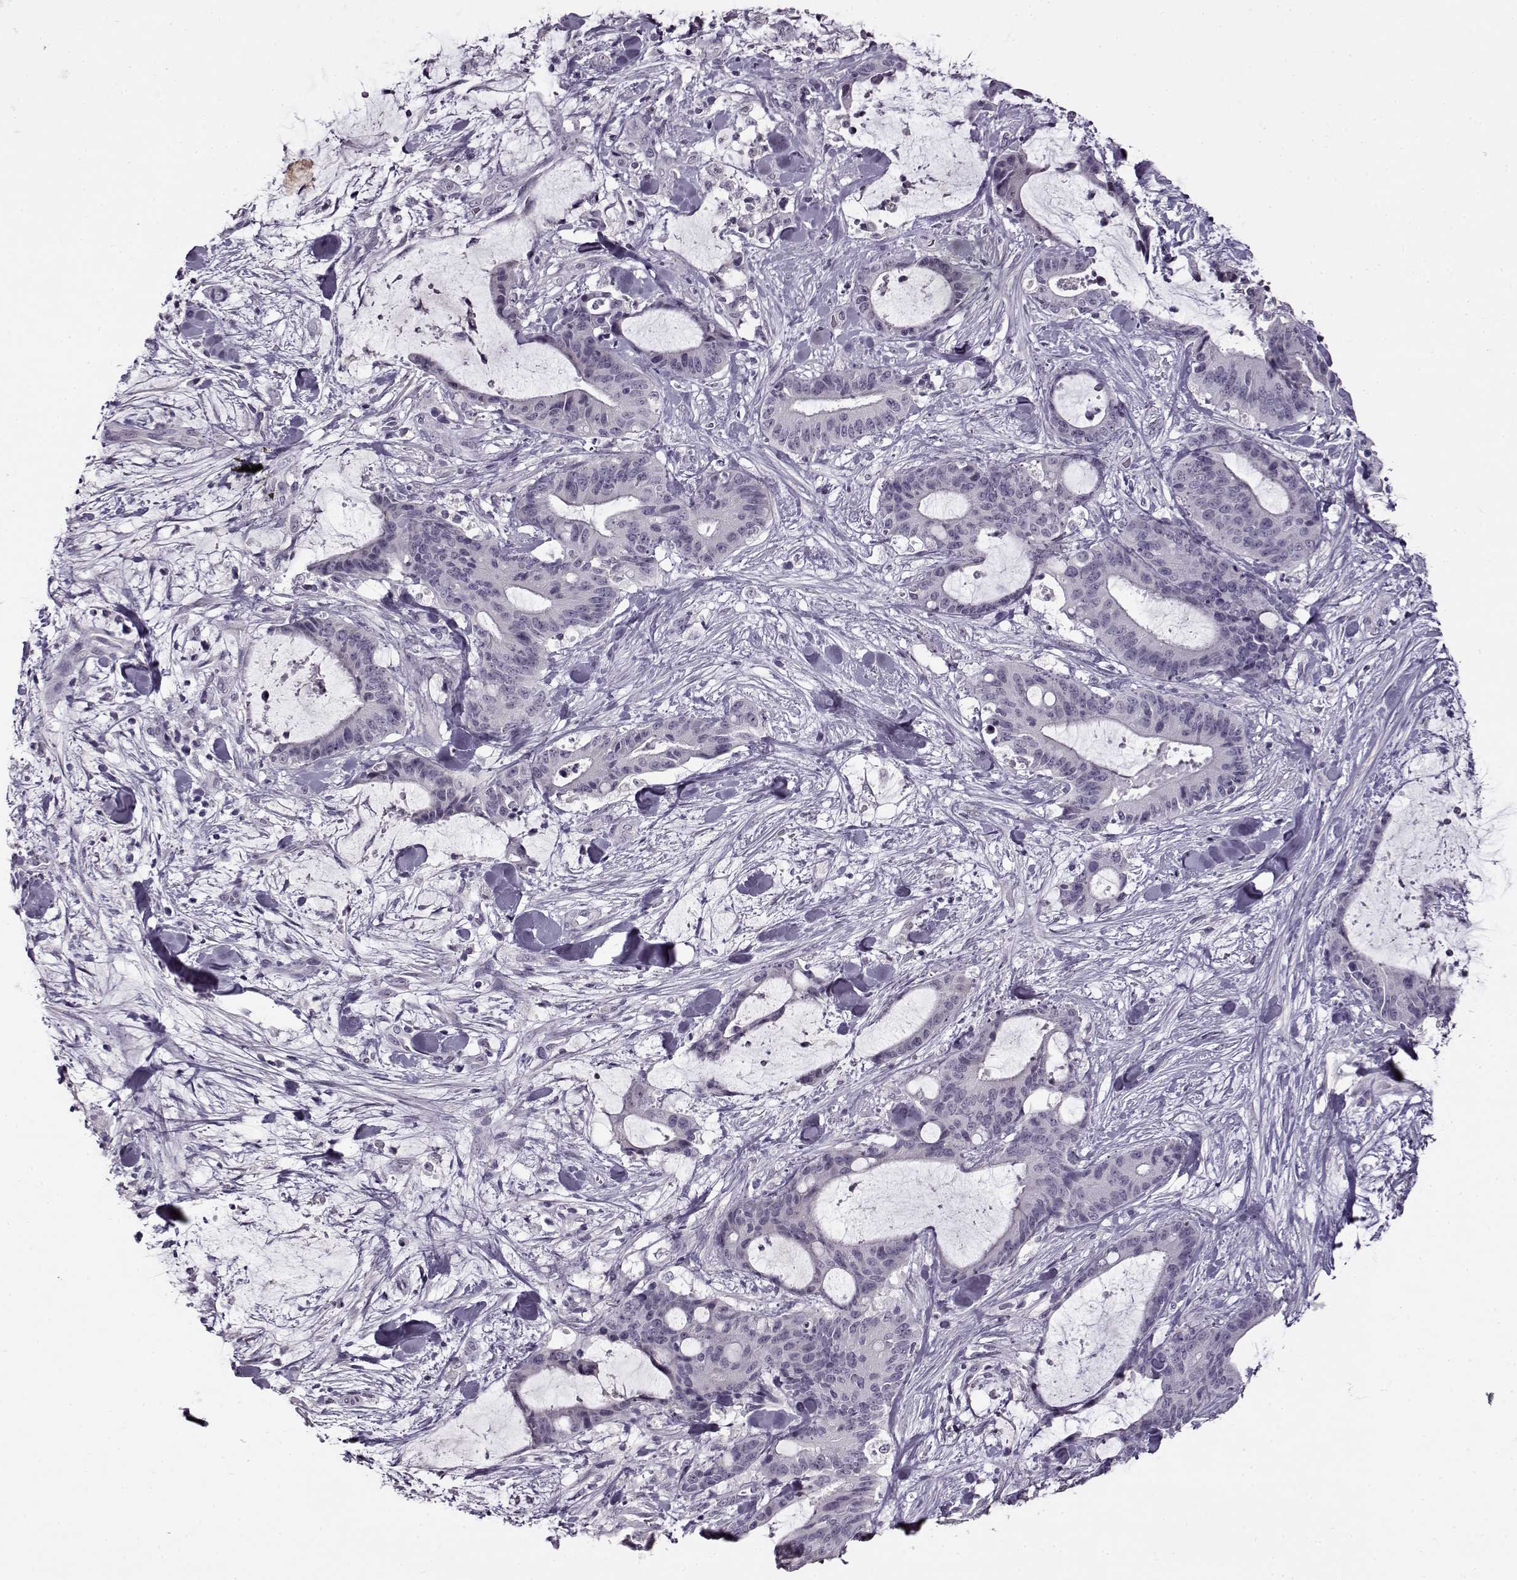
{"staining": {"intensity": "negative", "quantity": "none", "location": "none"}, "tissue": "liver cancer", "cell_type": "Tumor cells", "image_type": "cancer", "snomed": [{"axis": "morphology", "description": "Cholangiocarcinoma"}, {"axis": "topography", "description": "Liver"}], "caption": "Tumor cells show no significant protein staining in liver cancer.", "gene": "FSHB", "patient": {"sex": "female", "age": 73}}